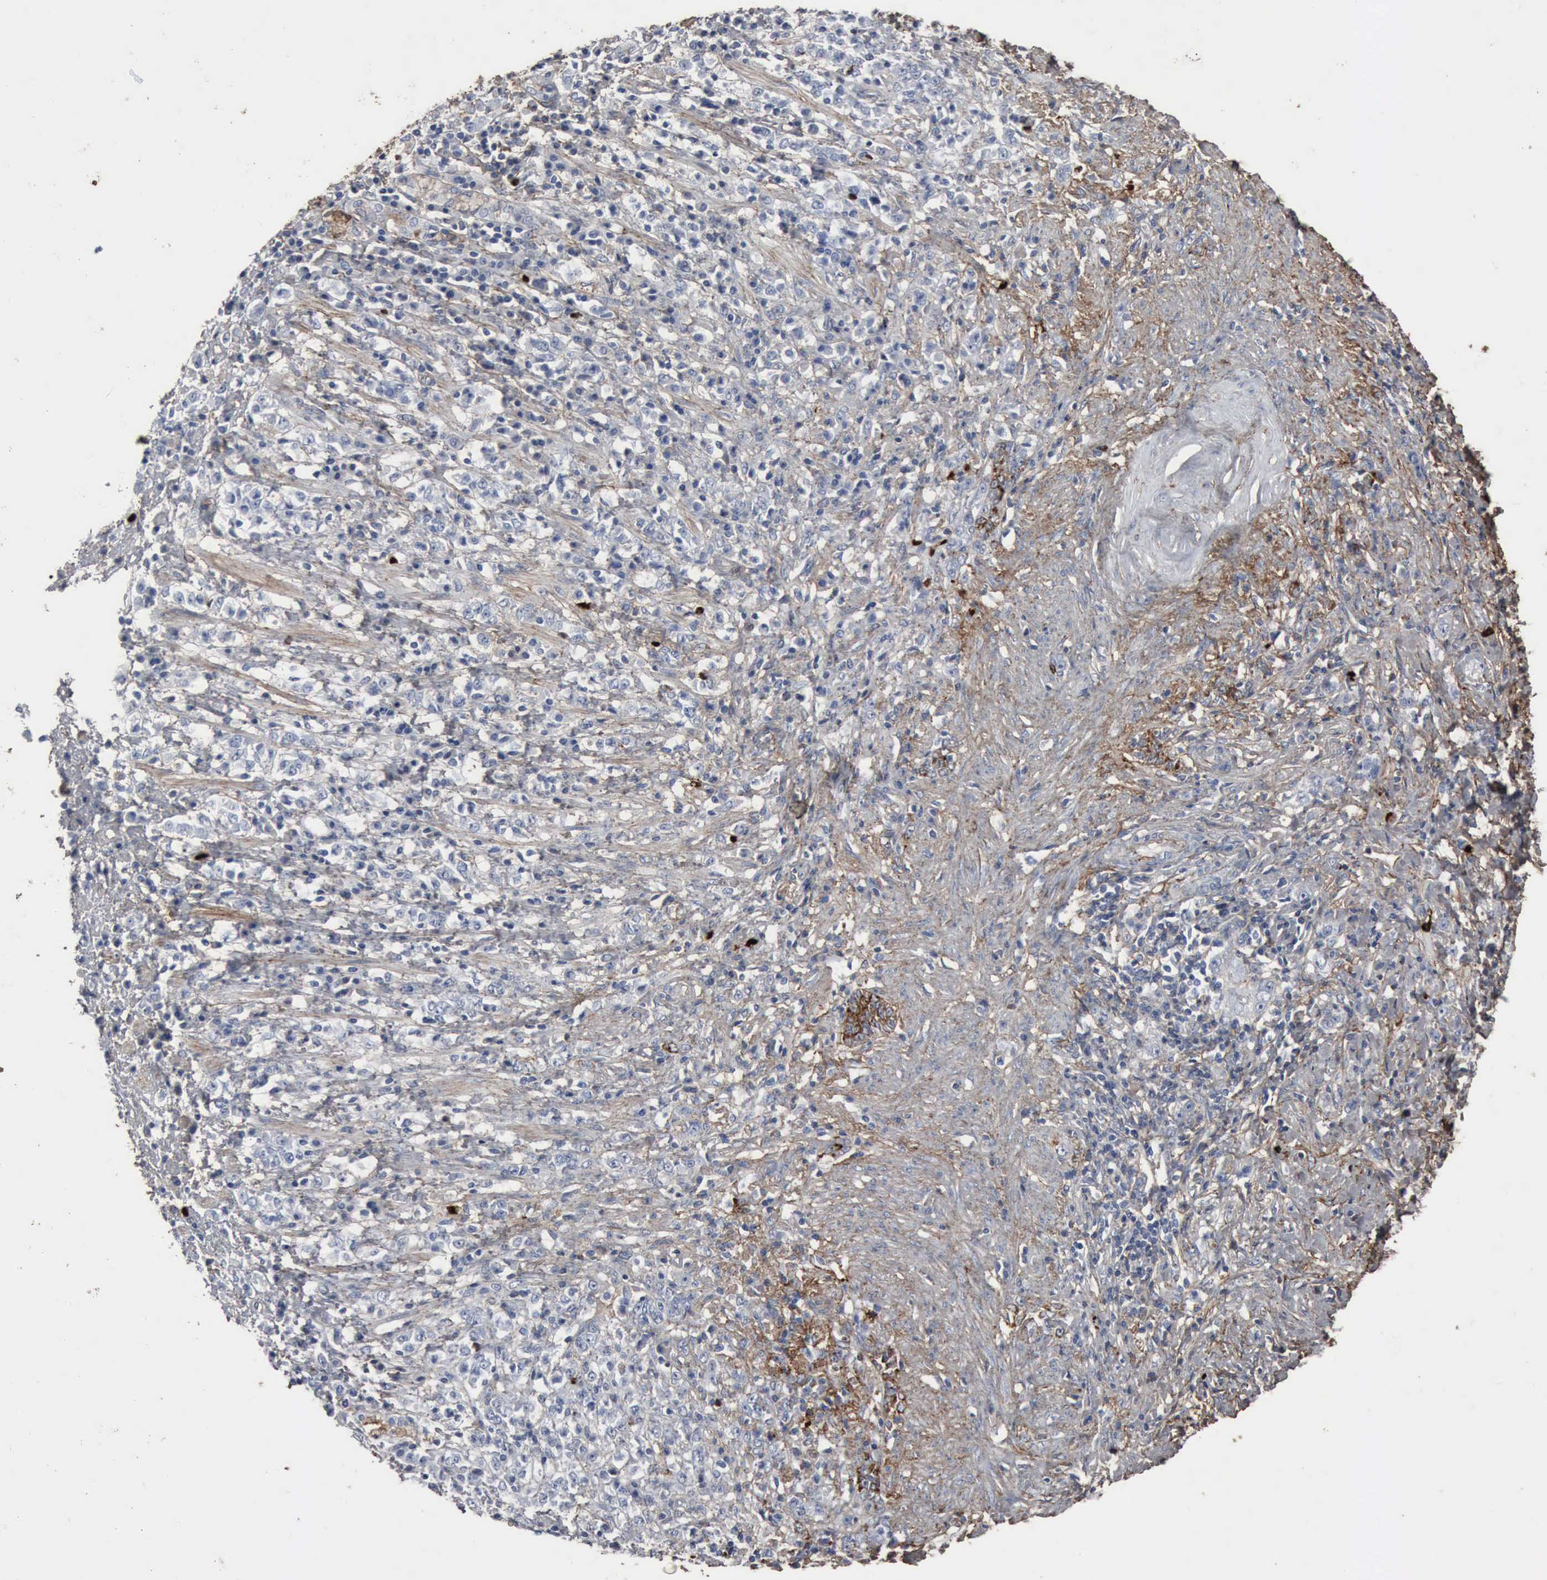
{"staining": {"intensity": "negative", "quantity": "none", "location": "none"}, "tissue": "stomach cancer", "cell_type": "Tumor cells", "image_type": "cancer", "snomed": [{"axis": "morphology", "description": "Adenocarcinoma, NOS"}, {"axis": "topography", "description": "Stomach, lower"}], "caption": "Immunohistochemical staining of human stomach adenocarcinoma reveals no significant expression in tumor cells.", "gene": "FN1", "patient": {"sex": "male", "age": 88}}